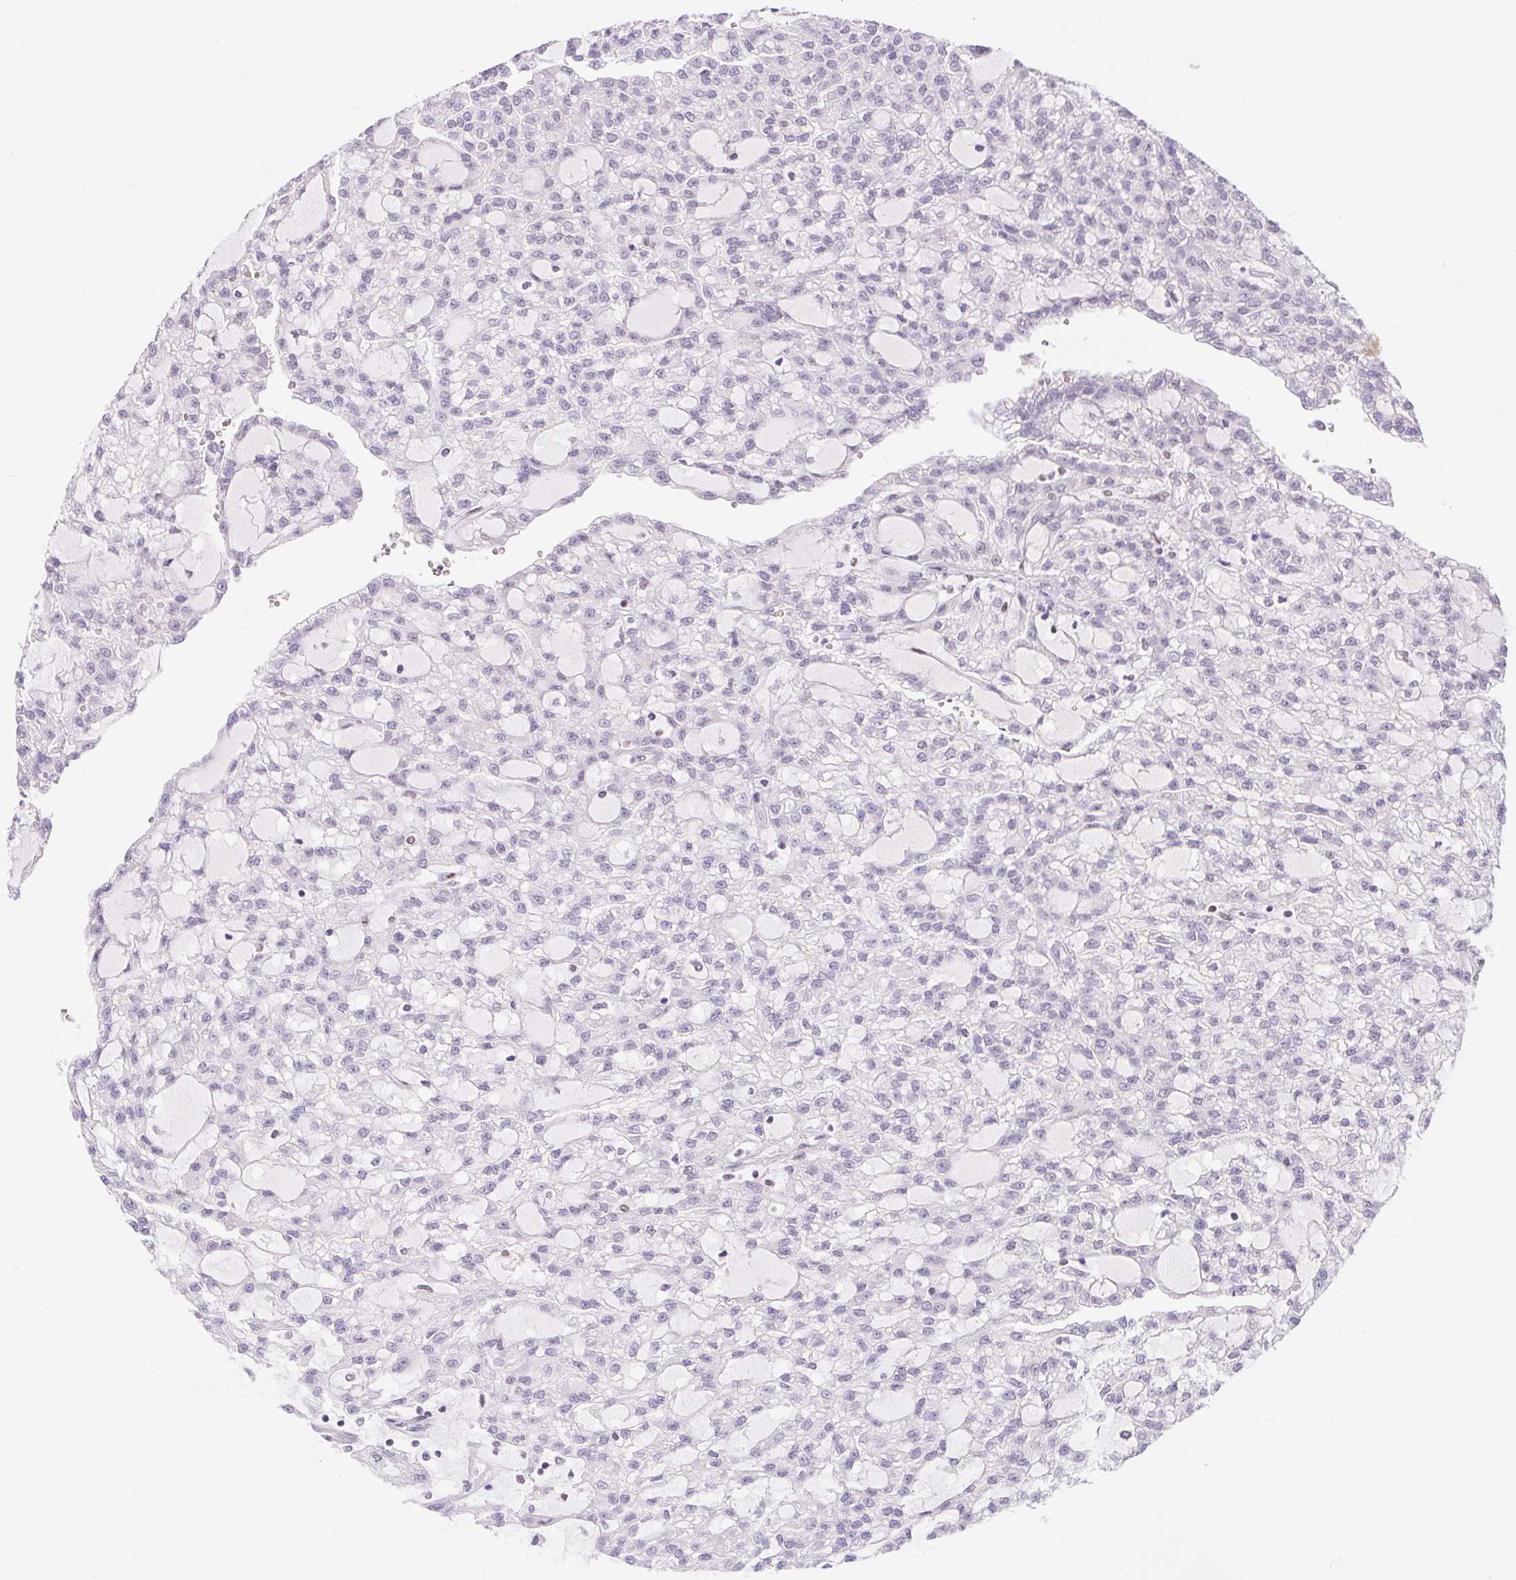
{"staining": {"intensity": "negative", "quantity": "none", "location": "none"}, "tissue": "renal cancer", "cell_type": "Tumor cells", "image_type": "cancer", "snomed": [{"axis": "morphology", "description": "Adenocarcinoma, NOS"}, {"axis": "topography", "description": "Kidney"}], "caption": "This is an immunohistochemistry histopathology image of human renal cancer. There is no staining in tumor cells.", "gene": "TRERF1", "patient": {"sex": "male", "age": 63}}